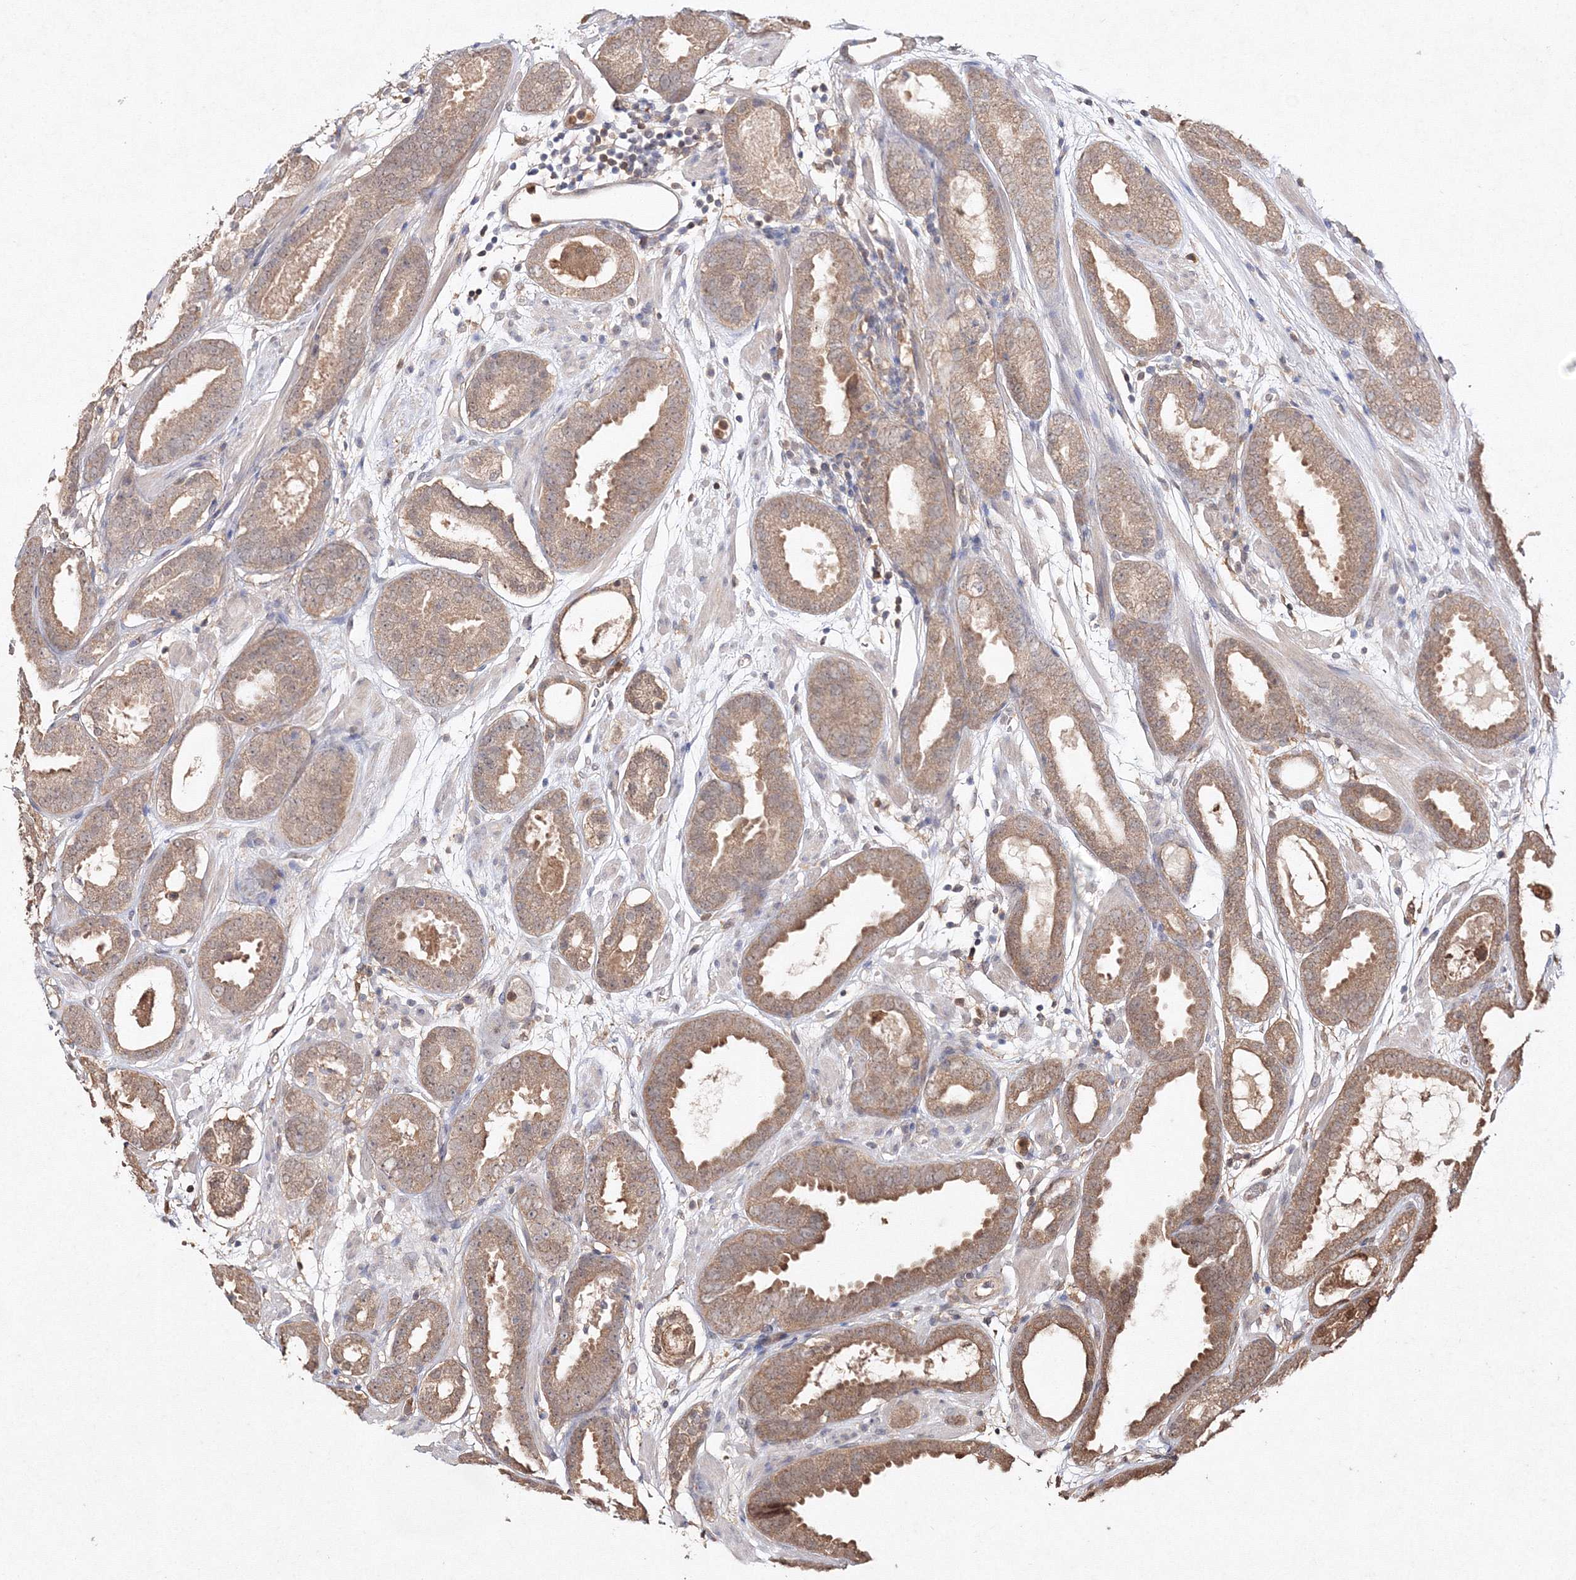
{"staining": {"intensity": "weak", "quantity": ">75%", "location": "cytoplasmic/membranous"}, "tissue": "prostate cancer", "cell_type": "Tumor cells", "image_type": "cancer", "snomed": [{"axis": "morphology", "description": "Adenocarcinoma, Low grade"}, {"axis": "topography", "description": "Prostate"}], "caption": "Protein positivity by IHC reveals weak cytoplasmic/membranous expression in about >75% of tumor cells in prostate low-grade adenocarcinoma. (Brightfield microscopy of DAB IHC at high magnification).", "gene": "S100A11", "patient": {"sex": "male", "age": 69}}